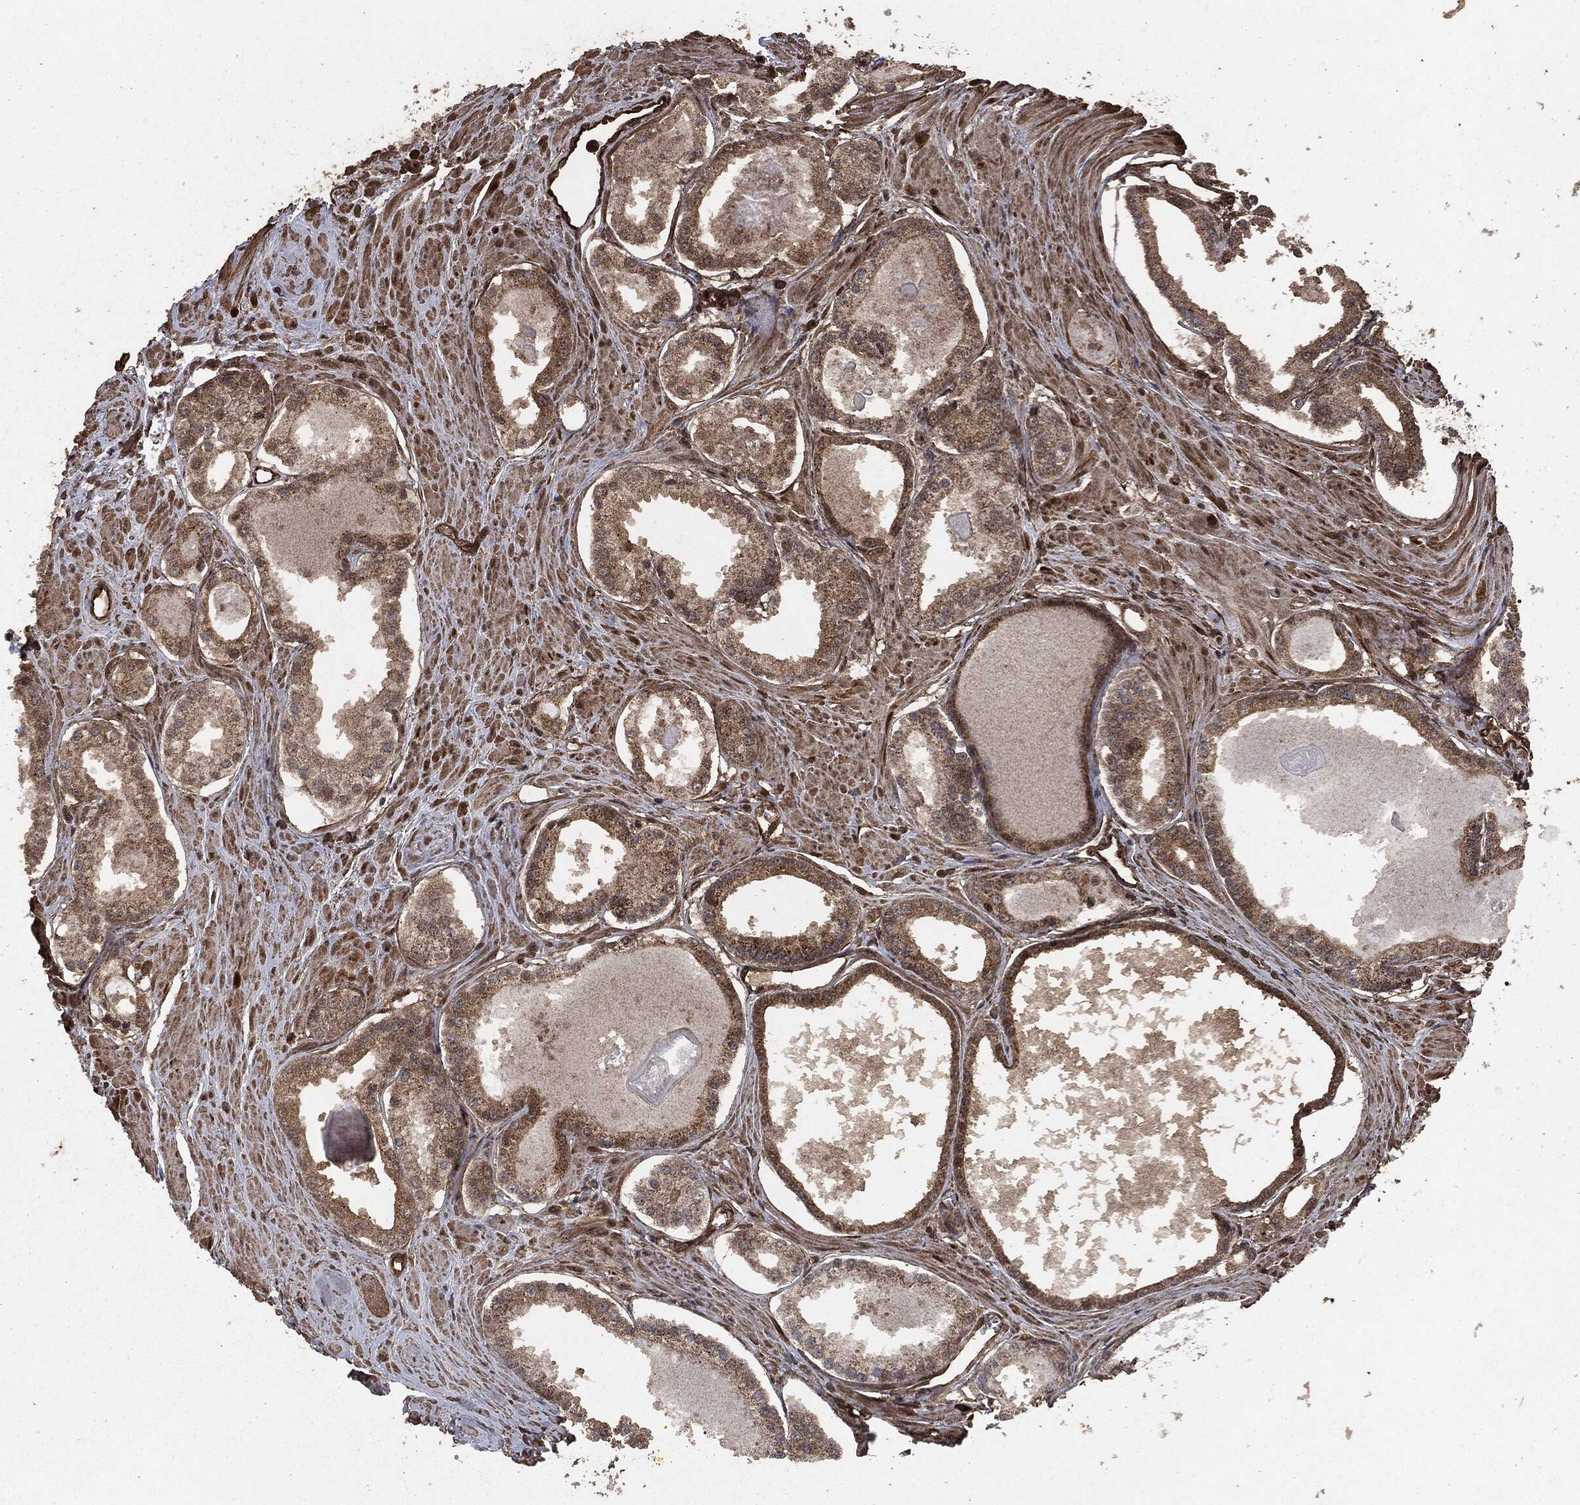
{"staining": {"intensity": "strong", "quantity": "25%-75%", "location": "cytoplasmic/membranous"}, "tissue": "prostate cancer", "cell_type": "Tumor cells", "image_type": "cancer", "snomed": [{"axis": "morphology", "description": "Adenocarcinoma, NOS"}, {"axis": "topography", "description": "Prostate"}], "caption": "IHC photomicrograph of neoplastic tissue: human prostate cancer (adenocarcinoma) stained using immunohistochemistry shows high levels of strong protein expression localized specifically in the cytoplasmic/membranous of tumor cells, appearing as a cytoplasmic/membranous brown color.", "gene": "EGFR", "patient": {"sex": "male", "age": 61}}